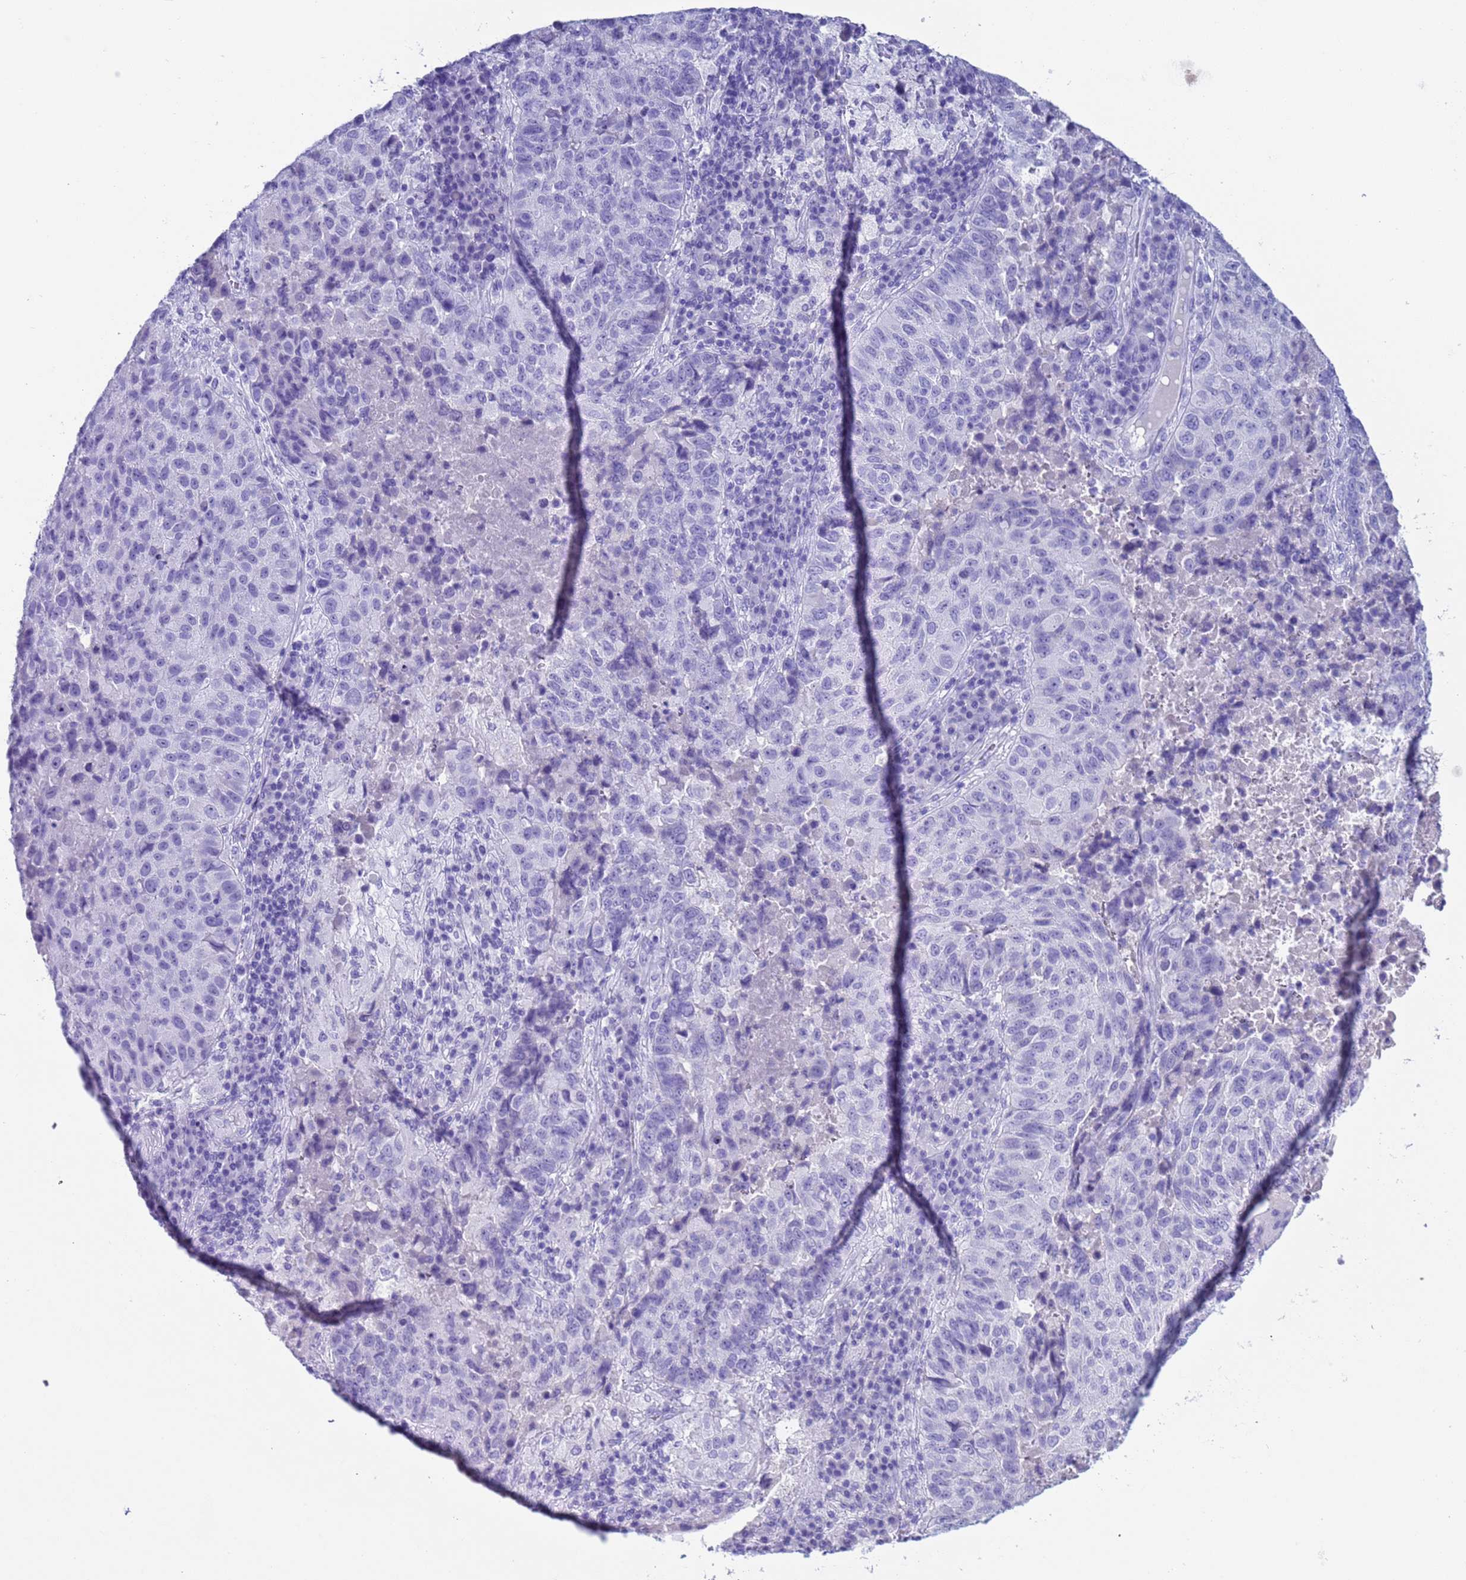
{"staining": {"intensity": "negative", "quantity": "none", "location": "none"}, "tissue": "lung cancer", "cell_type": "Tumor cells", "image_type": "cancer", "snomed": [{"axis": "morphology", "description": "Squamous cell carcinoma, NOS"}, {"axis": "topography", "description": "Lung"}], "caption": "IHC photomicrograph of neoplastic tissue: squamous cell carcinoma (lung) stained with DAB (3,3'-diaminobenzidine) displays no significant protein expression in tumor cells.", "gene": "CKM", "patient": {"sex": "male", "age": 73}}